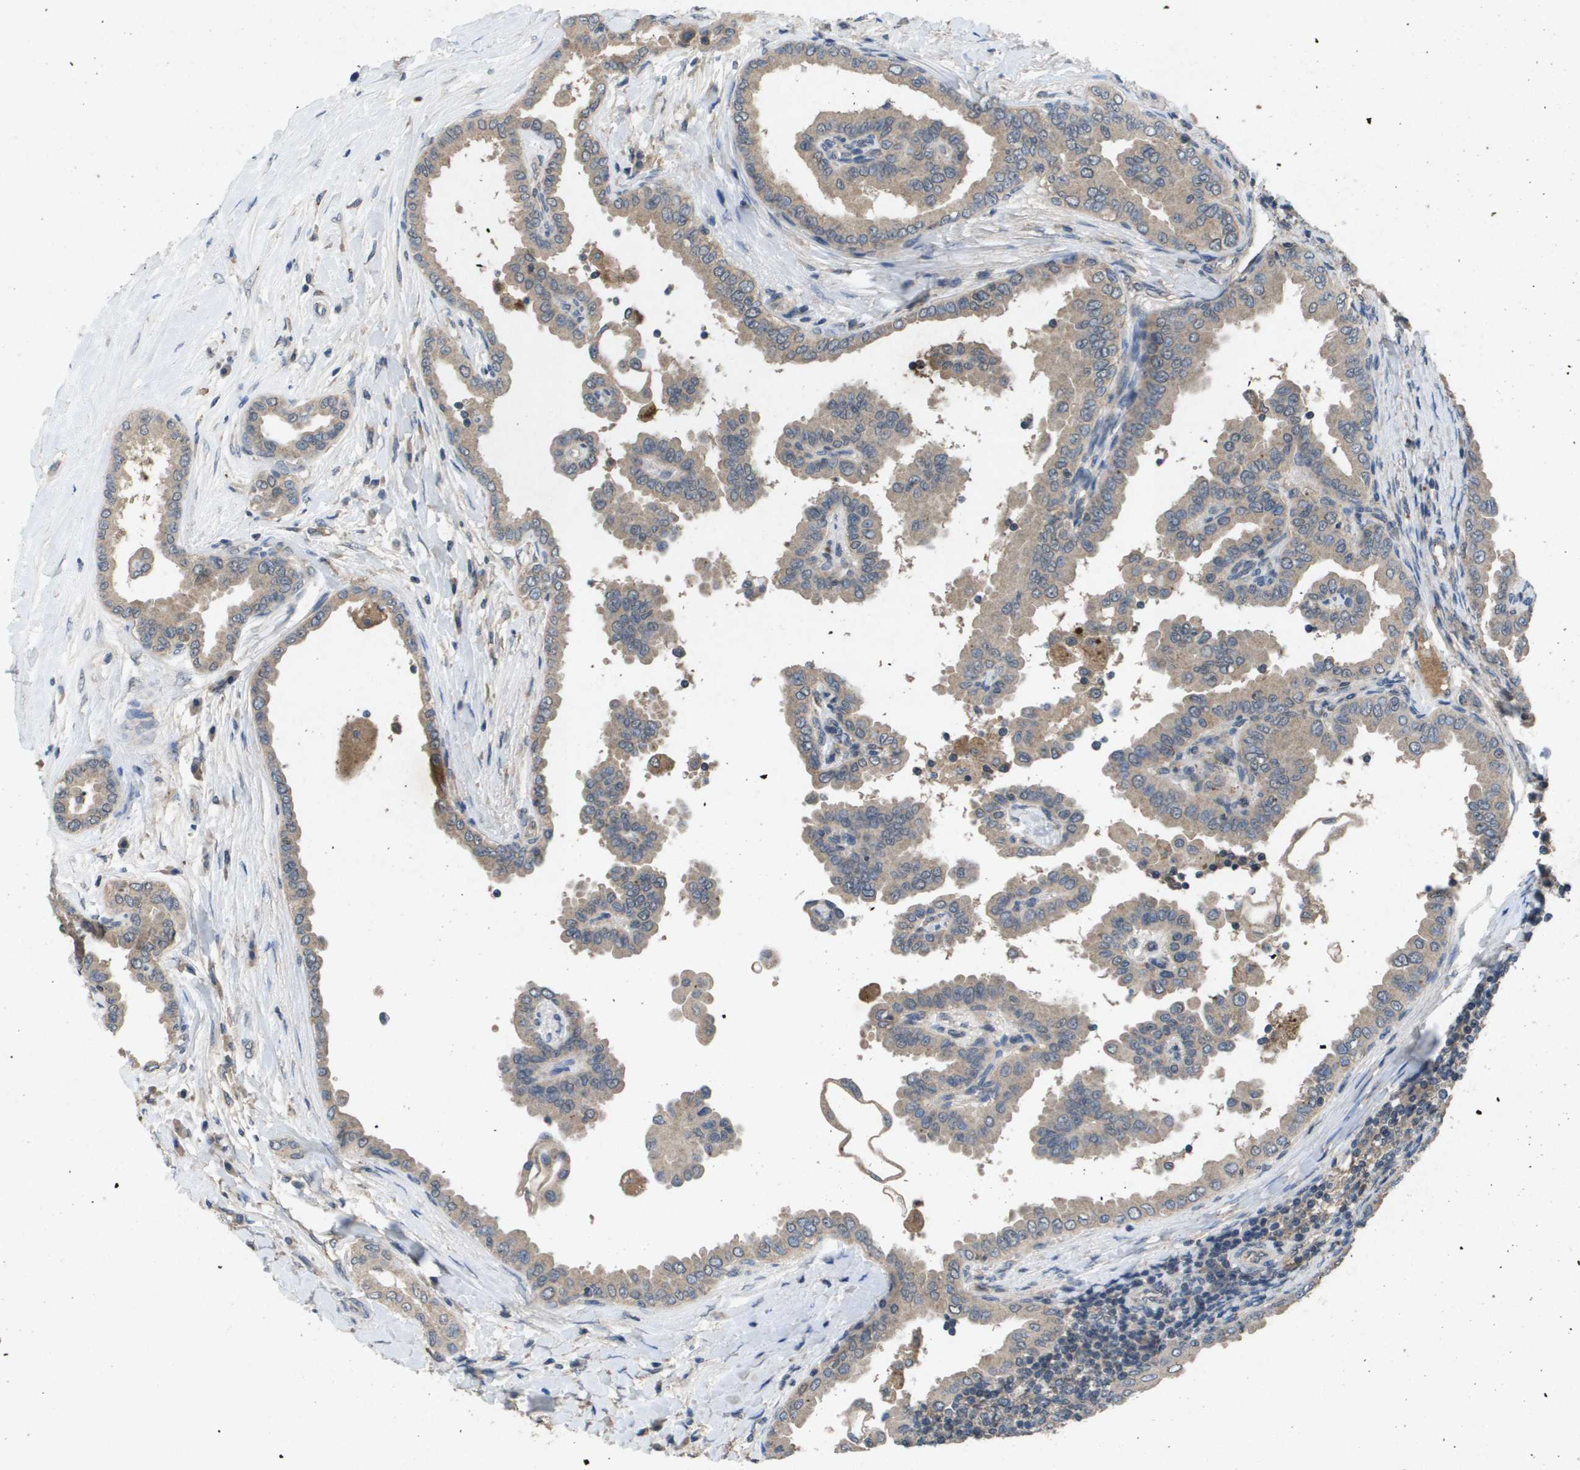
{"staining": {"intensity": "weak", "quantity": ">75%", "location": "cytoplasmic/membranous"}, "tissue": "thyroid cancer", "cell_type": "Tumor cells", "image_type": "cancer", "snomed": [{"axis": "morphology", "description": "Papillary adenocarcinoma, NOS"}, {"axis": "topography", "description": "Thyroid gland"}], "caption": "Papillary adenocarcinoma (thyroid) tissue demonstrates weak cytoplasmic/membranous positivity in about >75% of tumor cells", "gene": "PROC", "patient": {"sex": "male", "age": 33}}